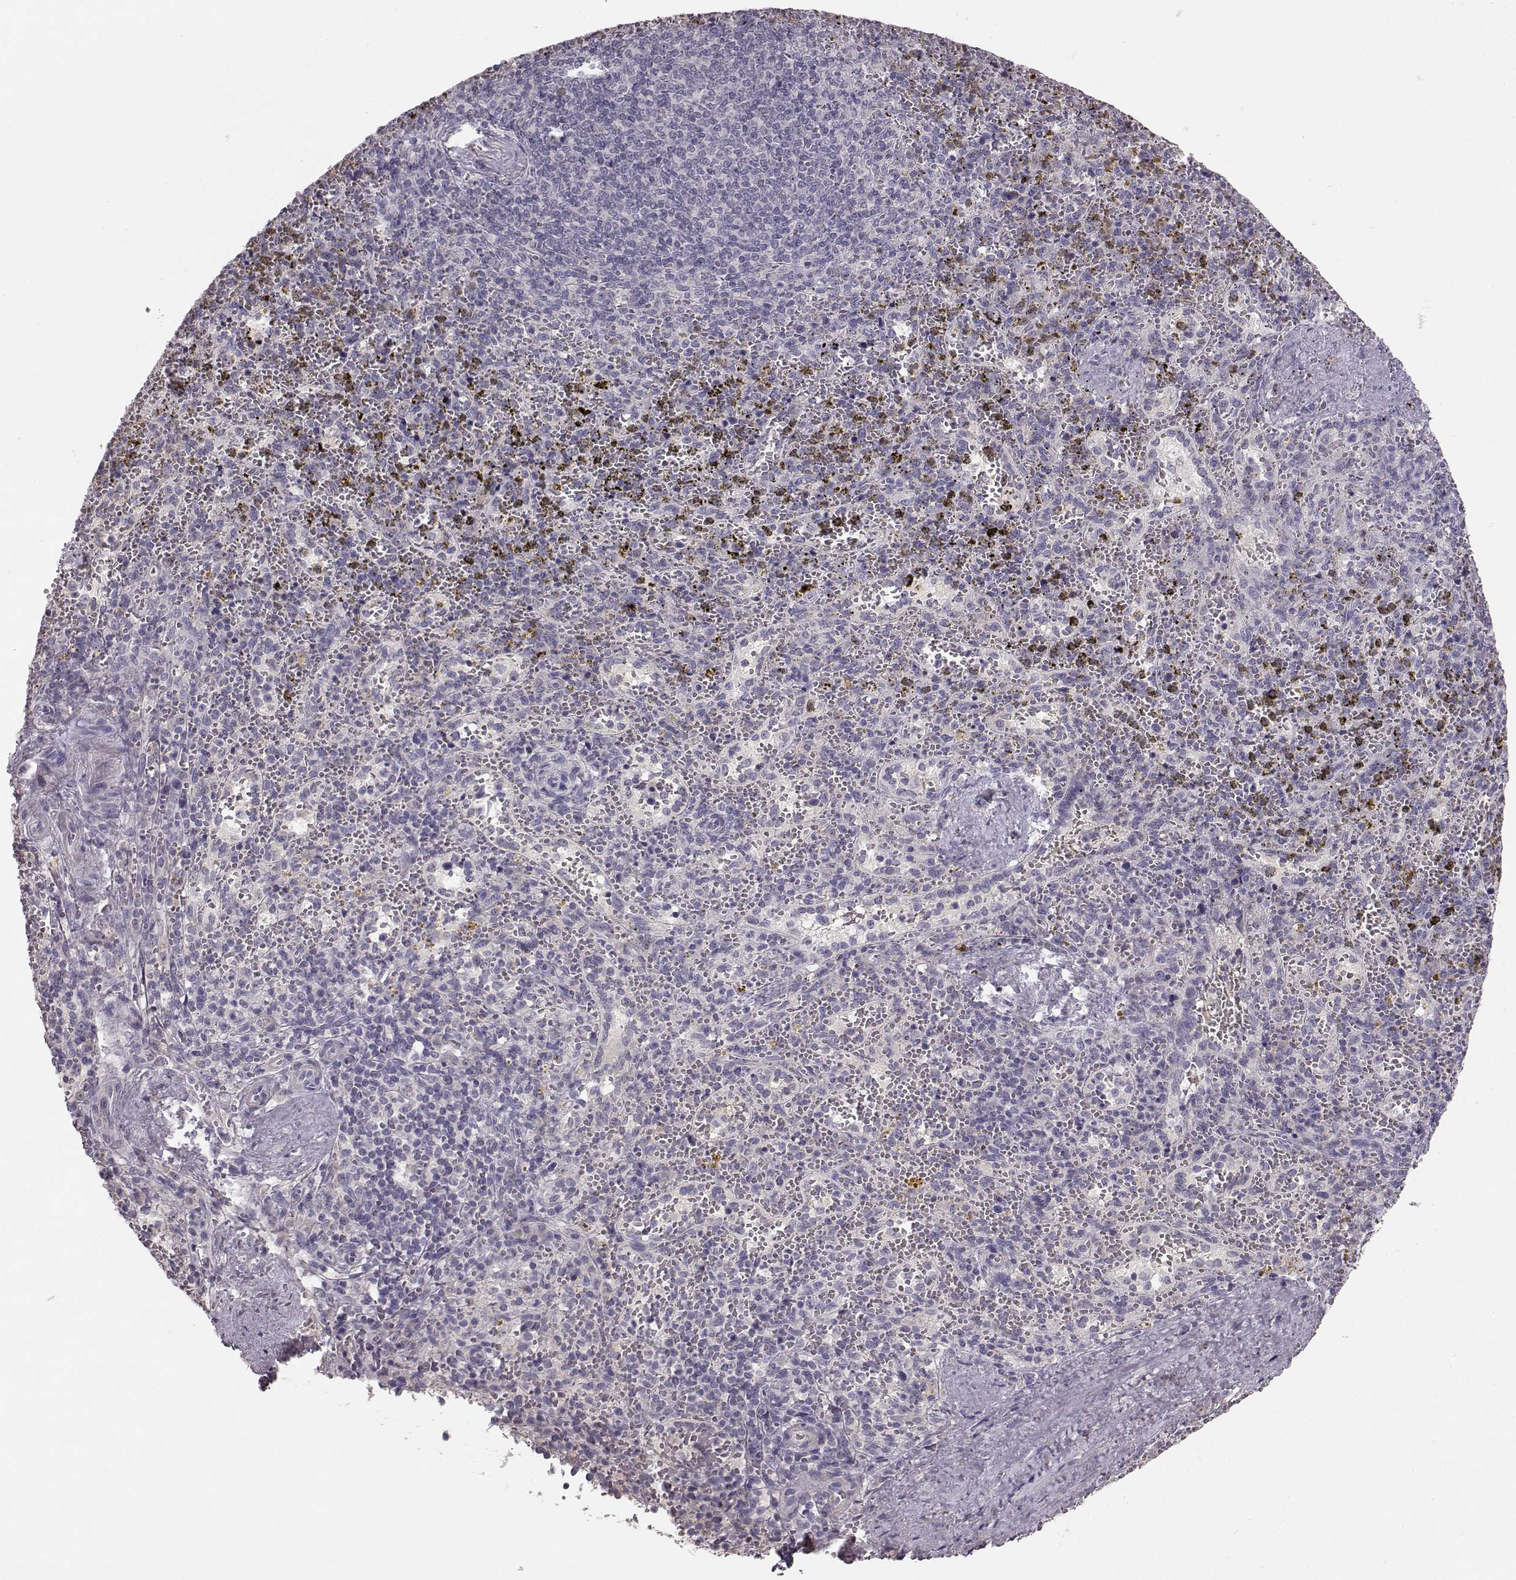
{"staining": {"intensity": "negative", "quantity": "none", "location": "none"}, "tissue": "spleen", "cell_type": "Cells in red pulp", "image_type": "normal", "snomed": [{"axis": "morphology", "description": "Normal tissue, NOS"}, {"axis": "topography", "description": "Spleen"}], "caption": "A high-resolution photomicrograph shows IHC staining of normal spleen, which demonstrates no significant expression in cells in red pulp. (Brightfield microscopy of DAB (3,3'-diaminobenzidine) immunohistochemistry (IHC) at high magnification).", "gene": "BFSP2", "patient": {"sex": "female", "age": 50}}